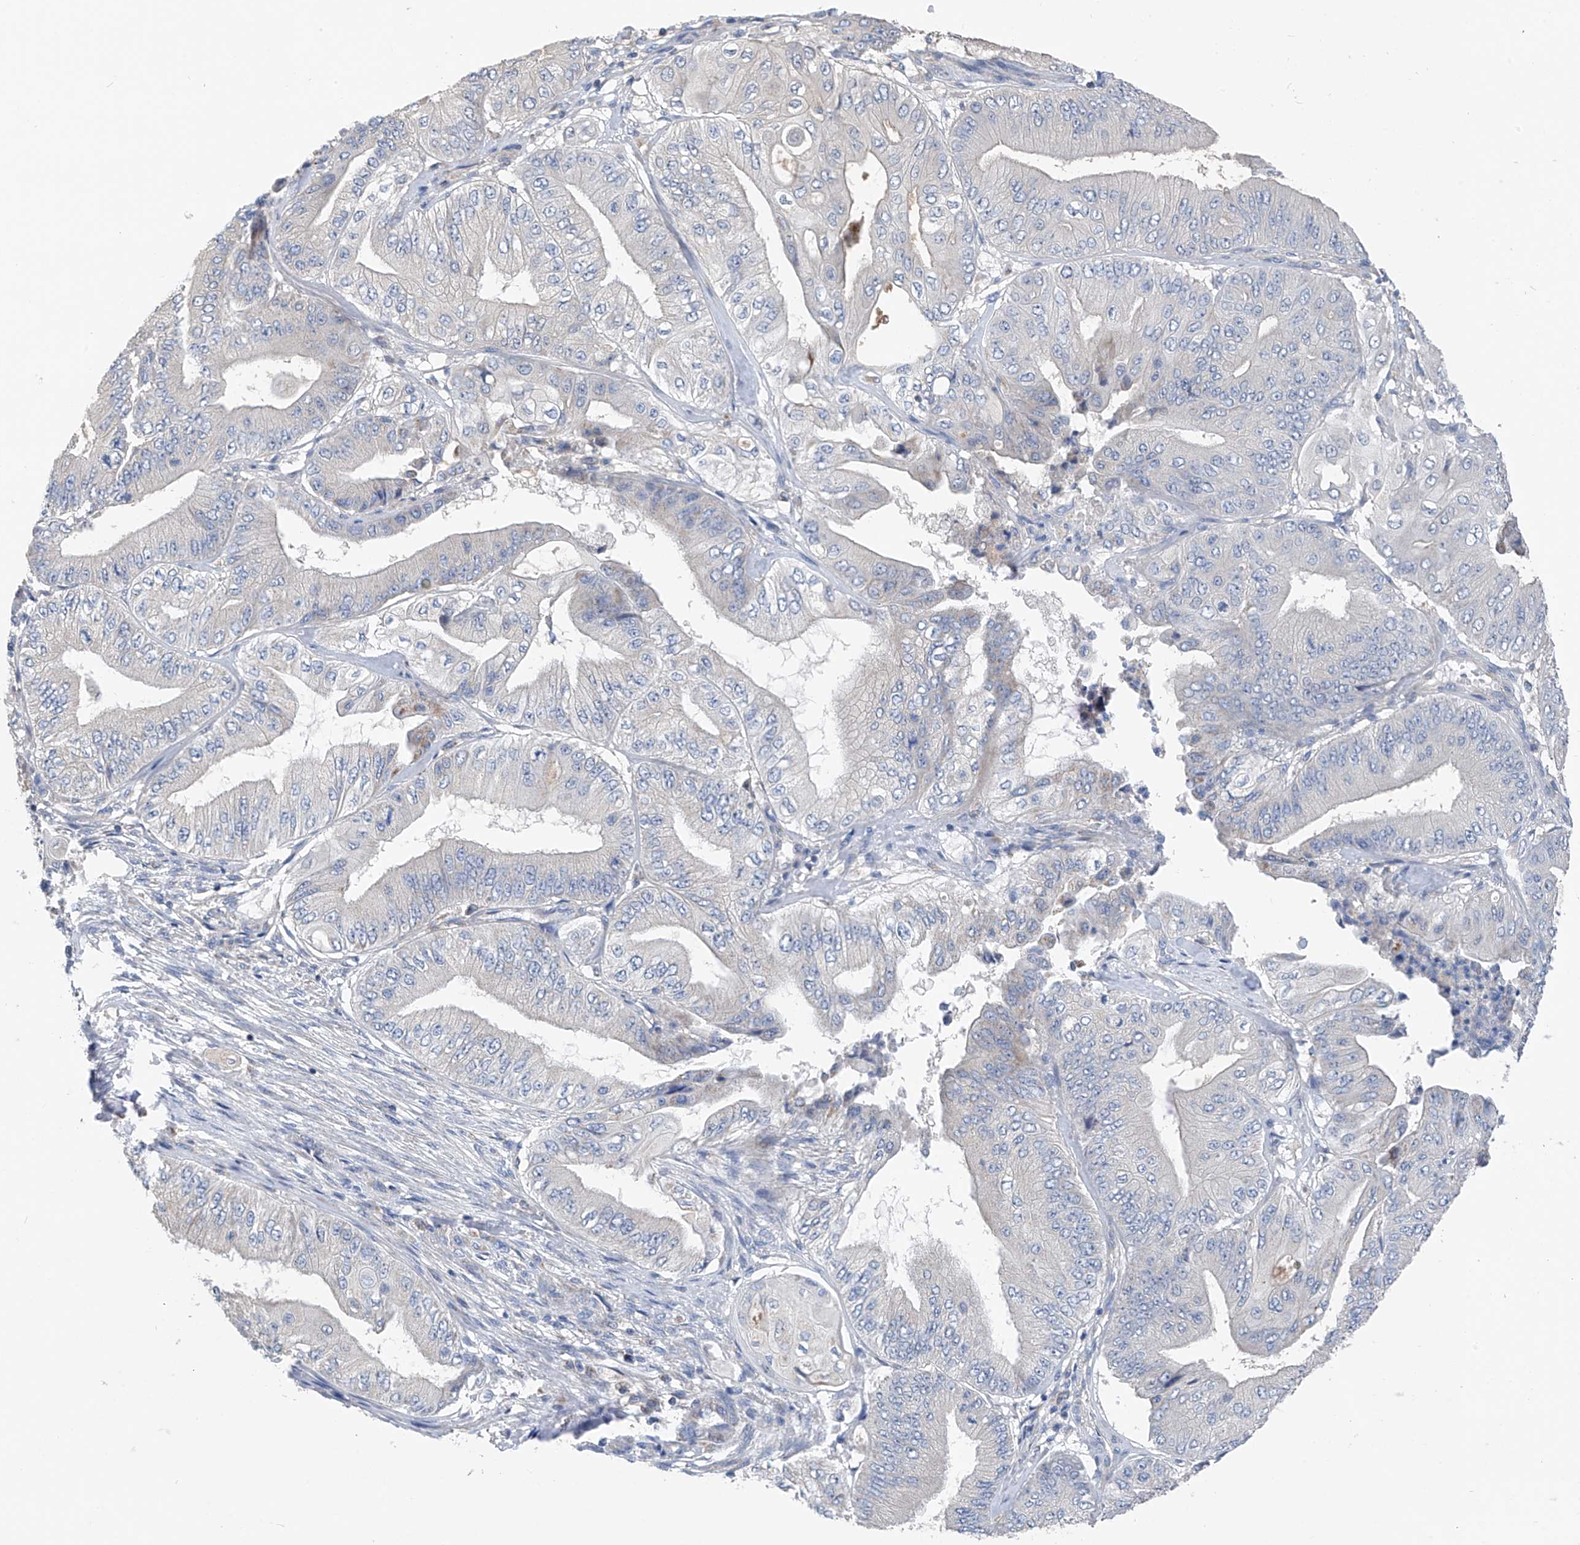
{"staining": {"intensity": "negative", "quantity": "none", "location": "none"}, "tissue": "pancreatic cancer", "cell_type": "Tumor cells", "image_type": "cancer", "snomed": [{"axis": "morphology", "description": "Adenocarcinoma, NOS"}, {"axis": "topography", "description": "Pancreas"}], "caption": "DAB (3,3'-diaminobenzidine) immunohistochemical staining of human adenocarcinoma (pancreatic) exhibits no significant positivity in tumor cells.", "gene": "SYN3", "patient": {"sex": "female", "age": 77}}